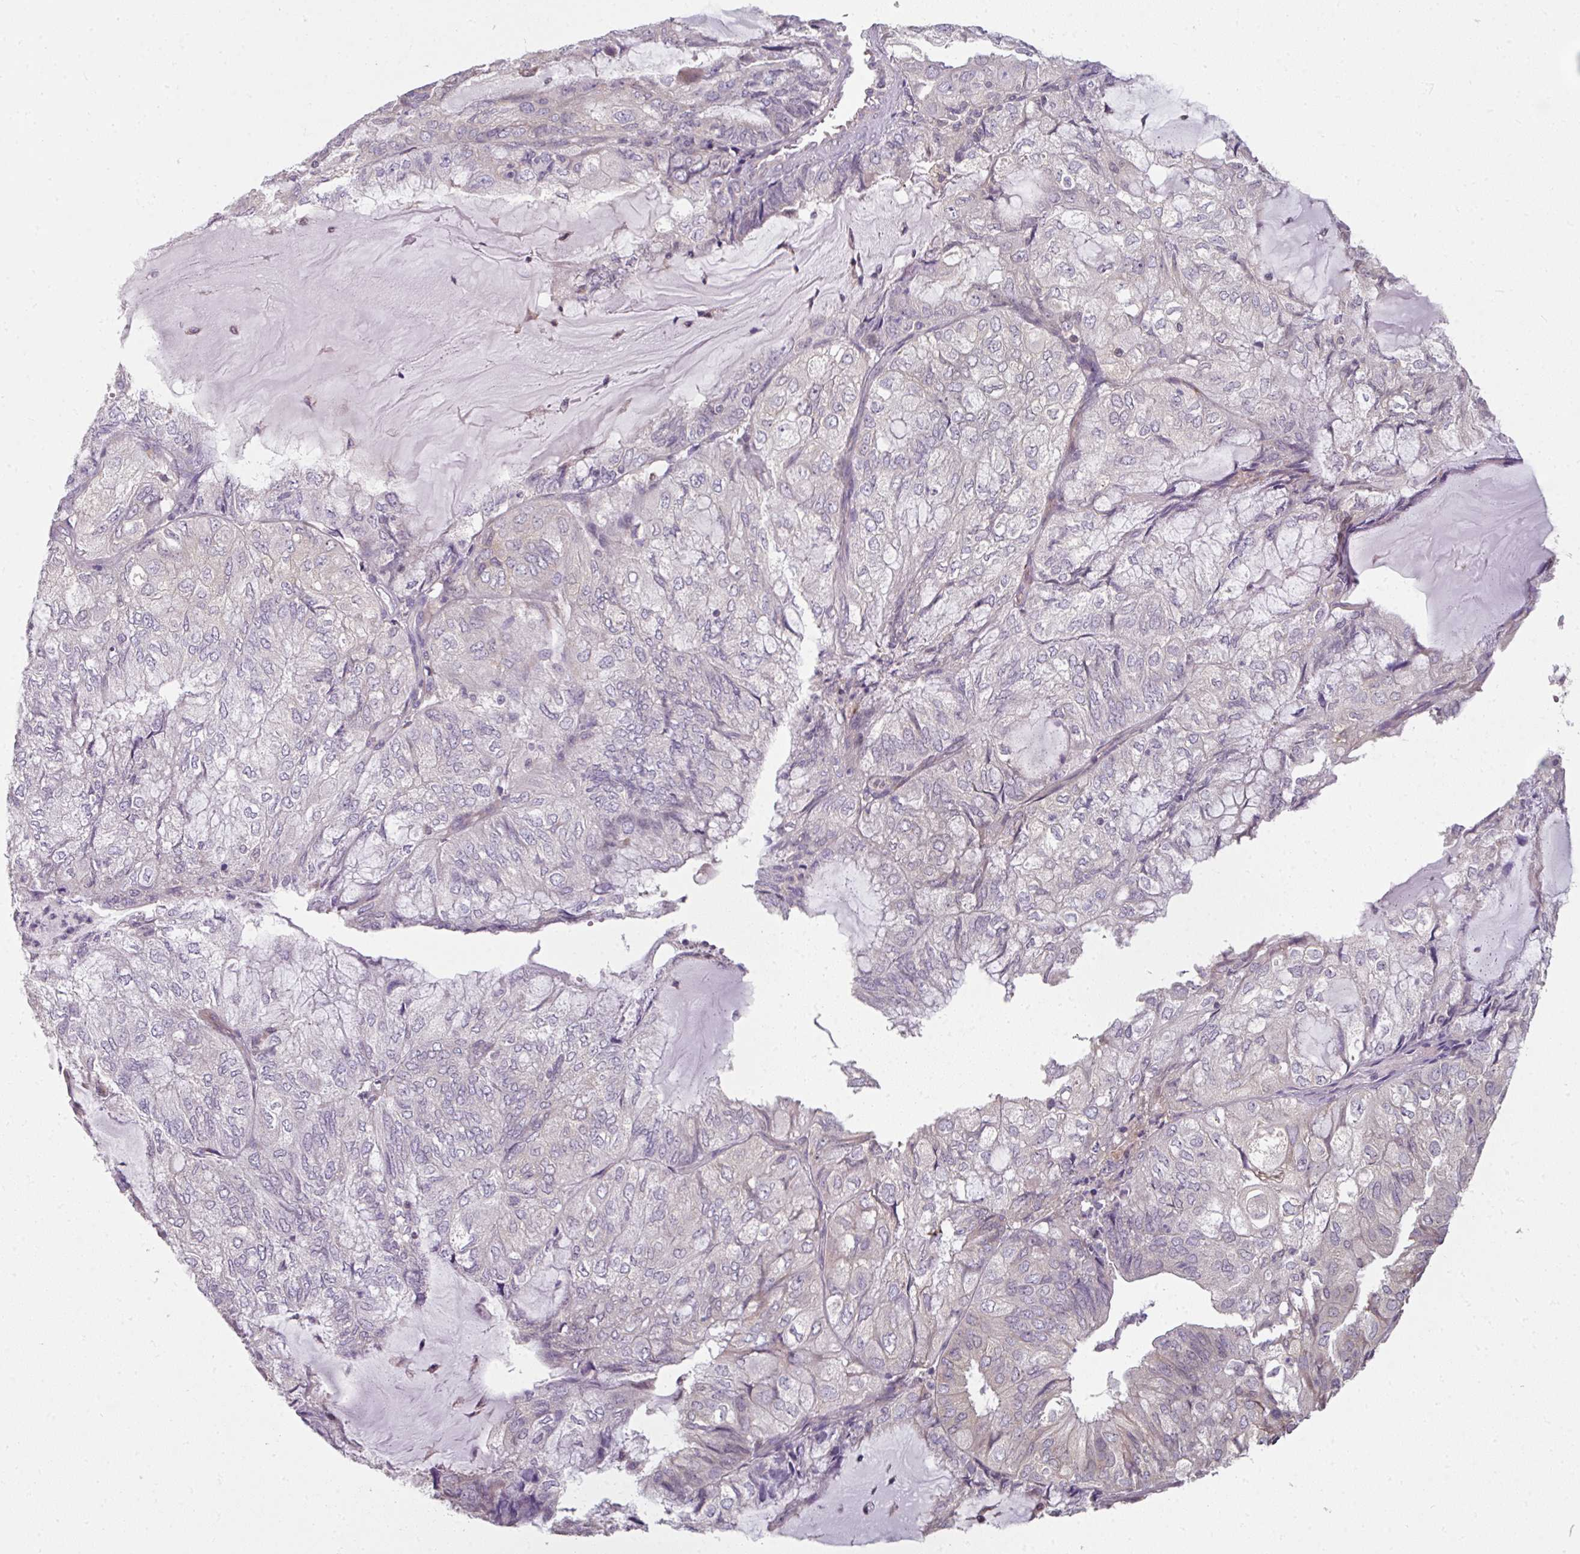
{"staining": {"intensity": "negative", "quantity": "none", "location": "none"}, "tissue": "endometrial cancer", "cell_type": "Tumor cells", "image_type": "cancer", "snomed": [{"axis": "morphology", "description": "Adenocarcinoma, NOS"}, {"axis": "topography", "description": "Endometrium"}], "caption": "Immunohistochemical staining of human adenocarcinoma (endometrial) shows no significant expression in tumor cells. The staining was performed using DAB (3,3'-diaminobenzidine) to visualize the protein expression in brown, while the nuclei were stained in blue with hematoxylin (Magnification: 20x).", "gene": "C19orf33", "patient": {"sex": "female", "age": 81}}